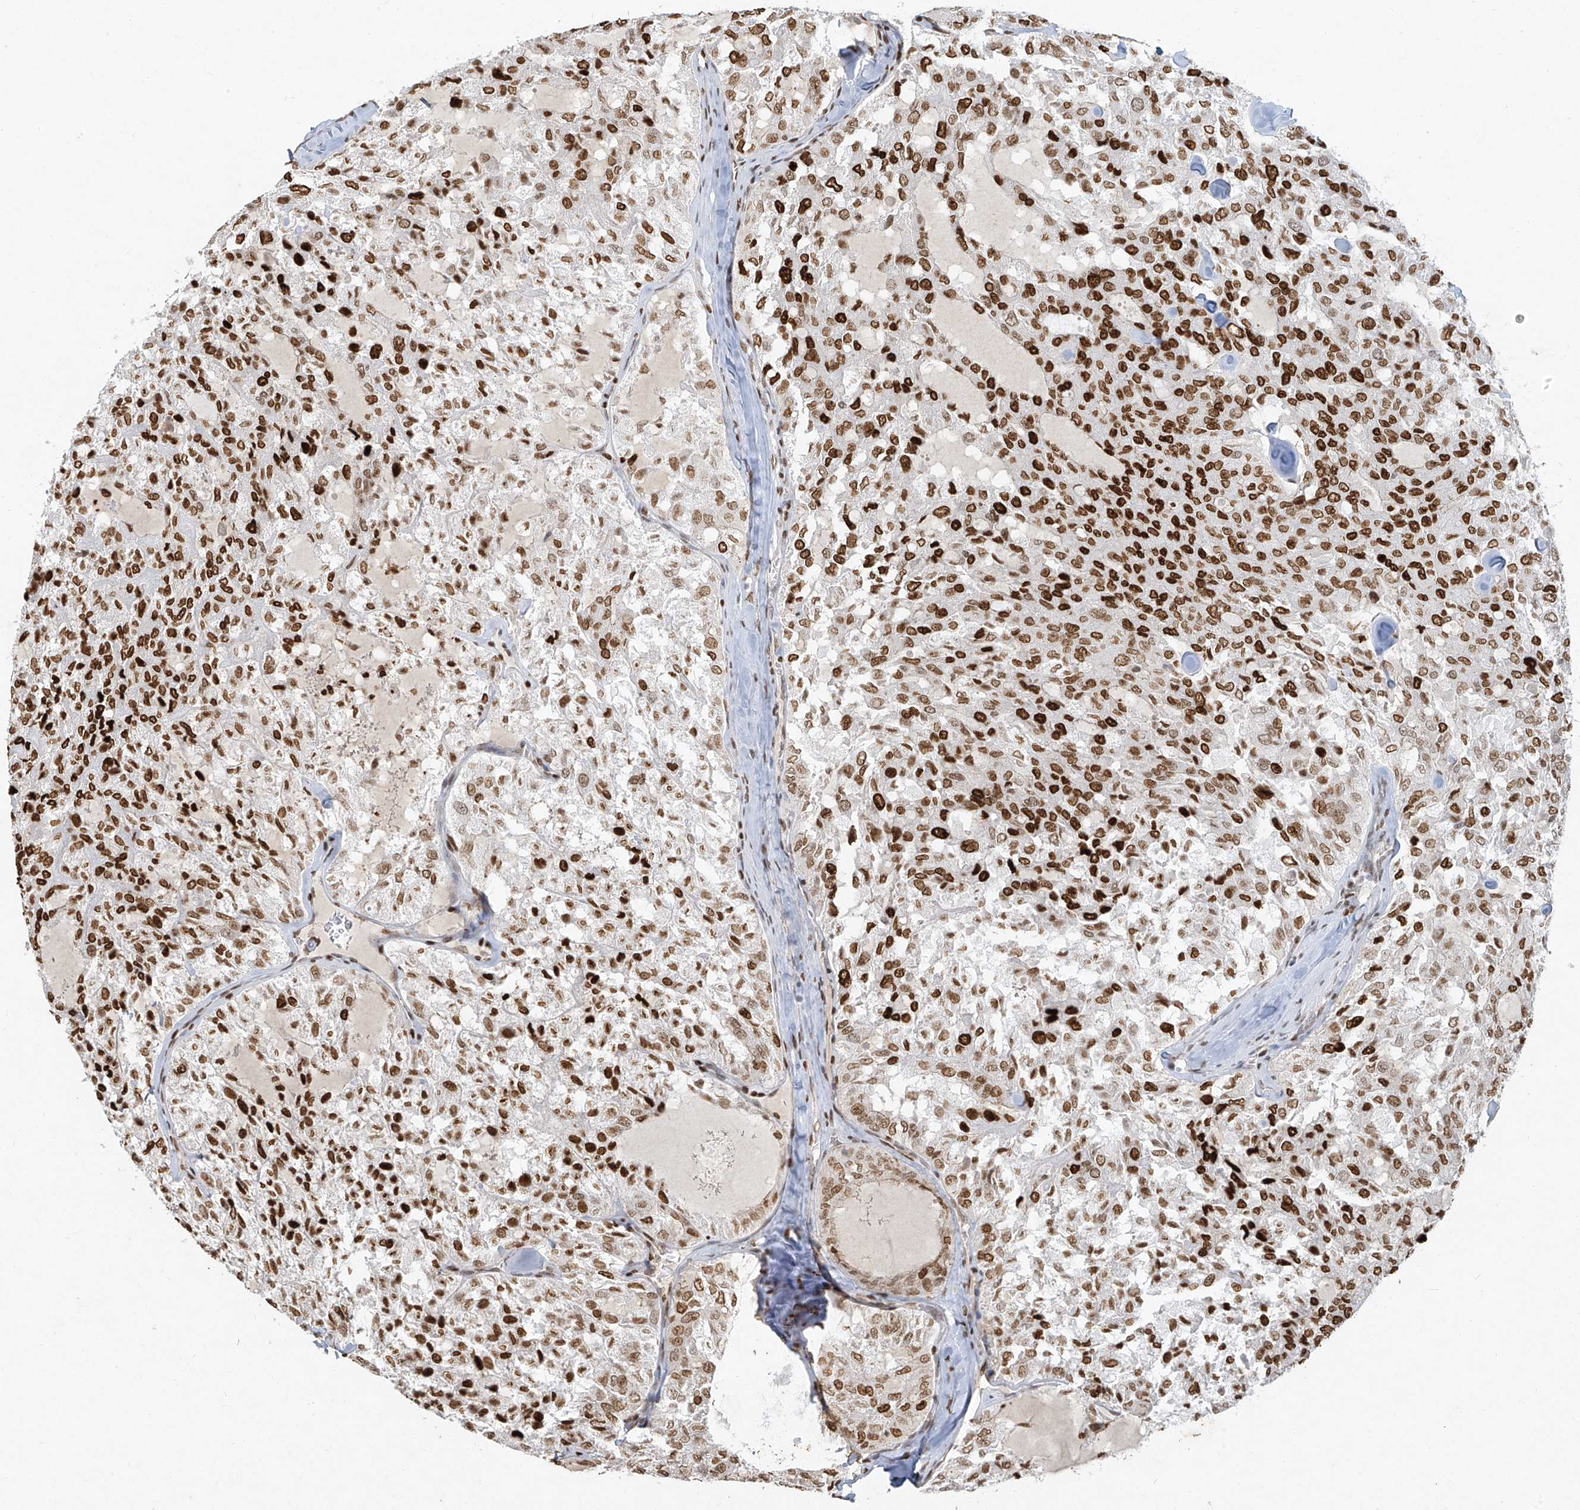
{"staining": {"intensity": "strong", "quantity": ">75%", "location": "nuclear"}, "tissue": "thyroid cancer", "cell_type": "Tumor cells", "image_type": "cancer", "snomed": [{"axis": "morphology", "description": "Follicular adenoma carcinoma, NOS"}, {"axis": "topography", "description": "Thyroid gland"}], "caption": "There is high levels of strong nuclear staining in tumor cells of thyroid cancer (follicular adenoma carcinoma), as demonstrated by immunohistochemical staining (brown color).", "gene": "ATRIP", "patient": {"sex": "male", "age": 75}}